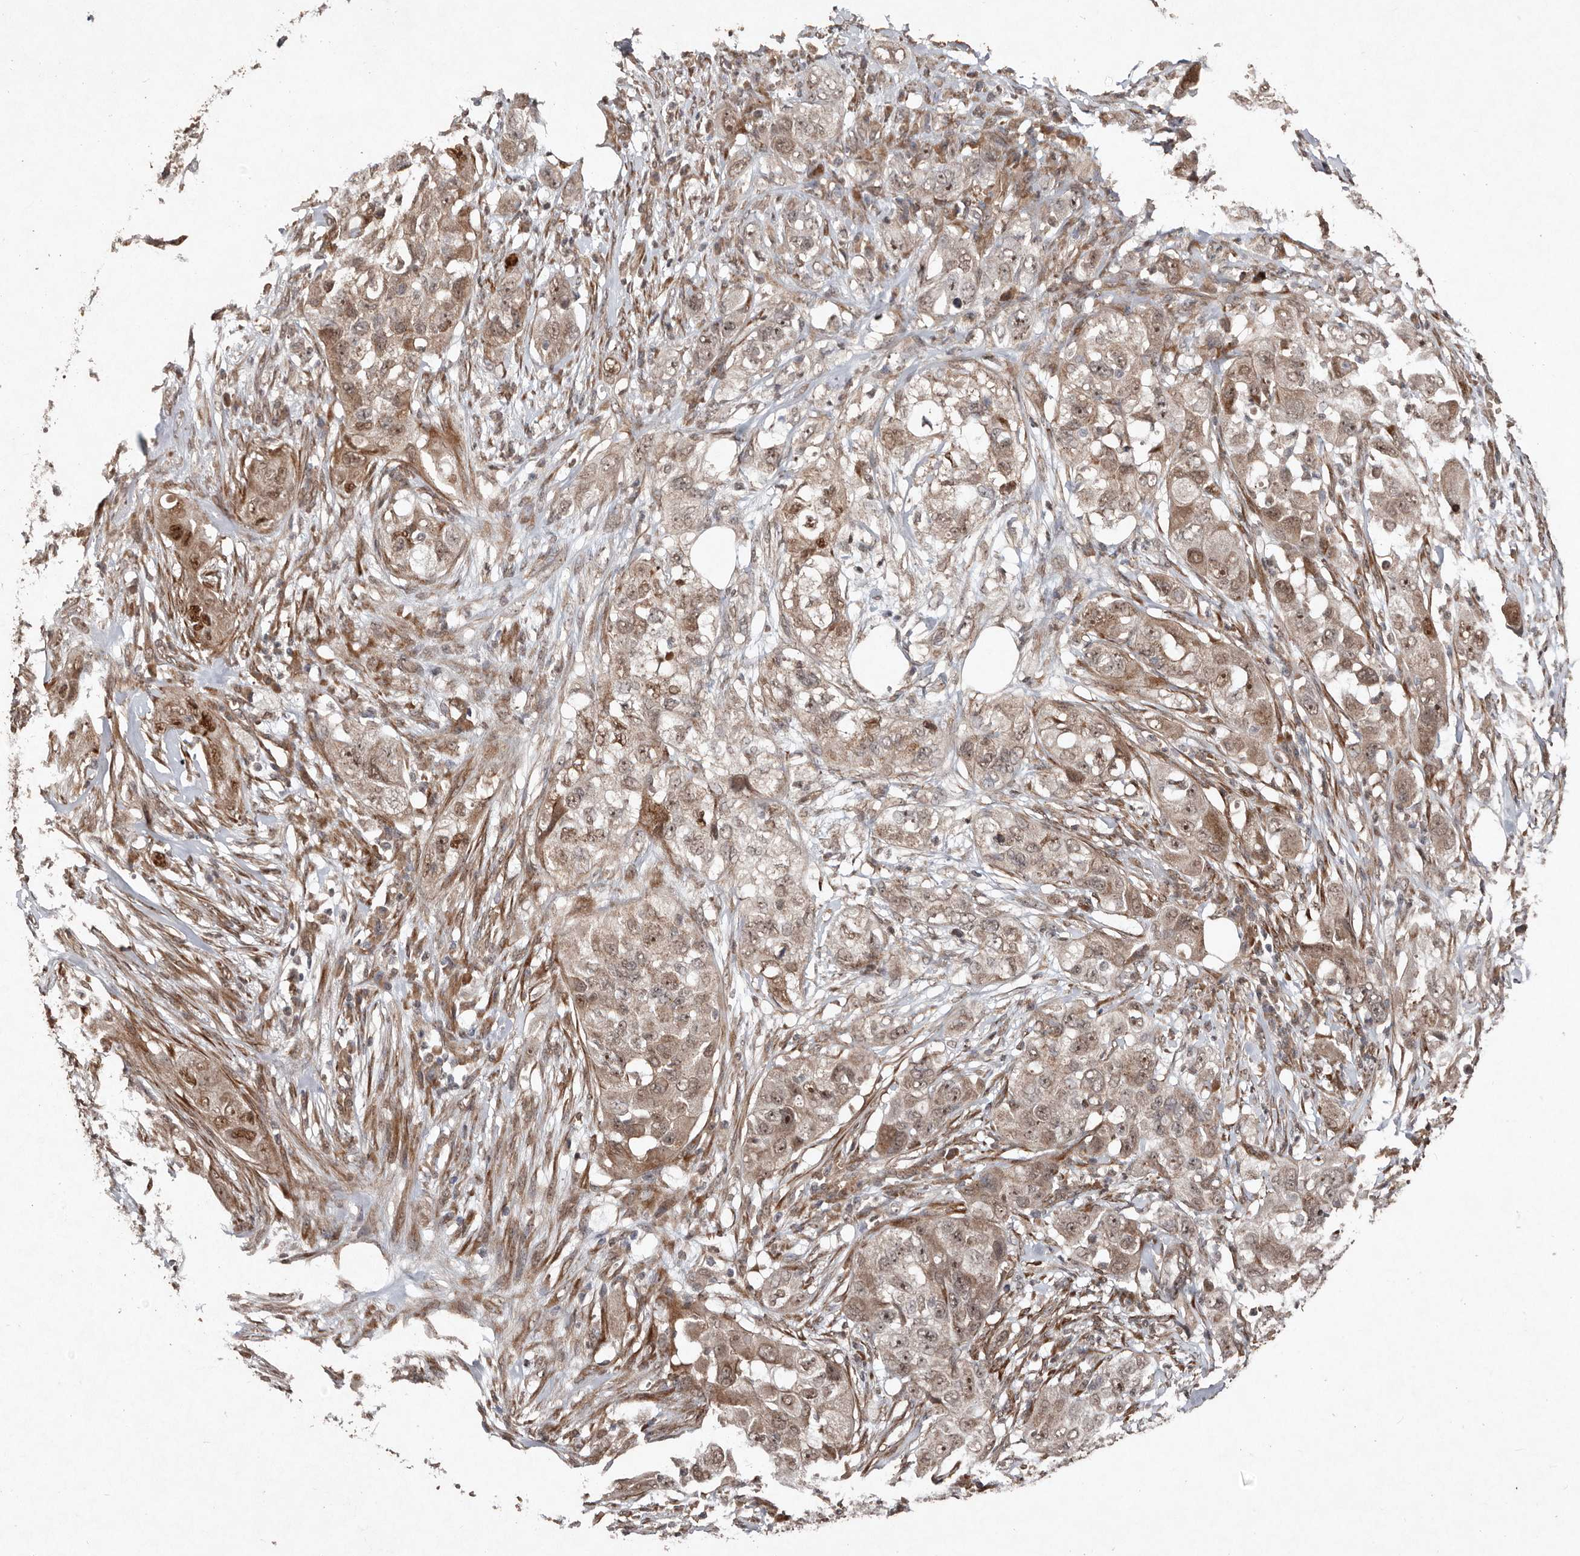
{"staining": {"intensity": "moderate", "quantity": ">75%", "location": "cytoplasmic/membranous,nuclear"}, "tissue": "pancreatic cancer", "cell_type": "Tumor cells", "image_type": "cancer", "snomed": [{"axis": "morphology", "description": "Adenocarcinoma, NOS"}, {"axis": "topography", "description": "Pancreas"}], "caption": "A brown stain labels moderate cytoplasmic/membranous and nuclear expression of a protein in pancreatic cancer tumor cells.", "gene": "DIP2C", "patient": {"sex": "female", "age": 78}}